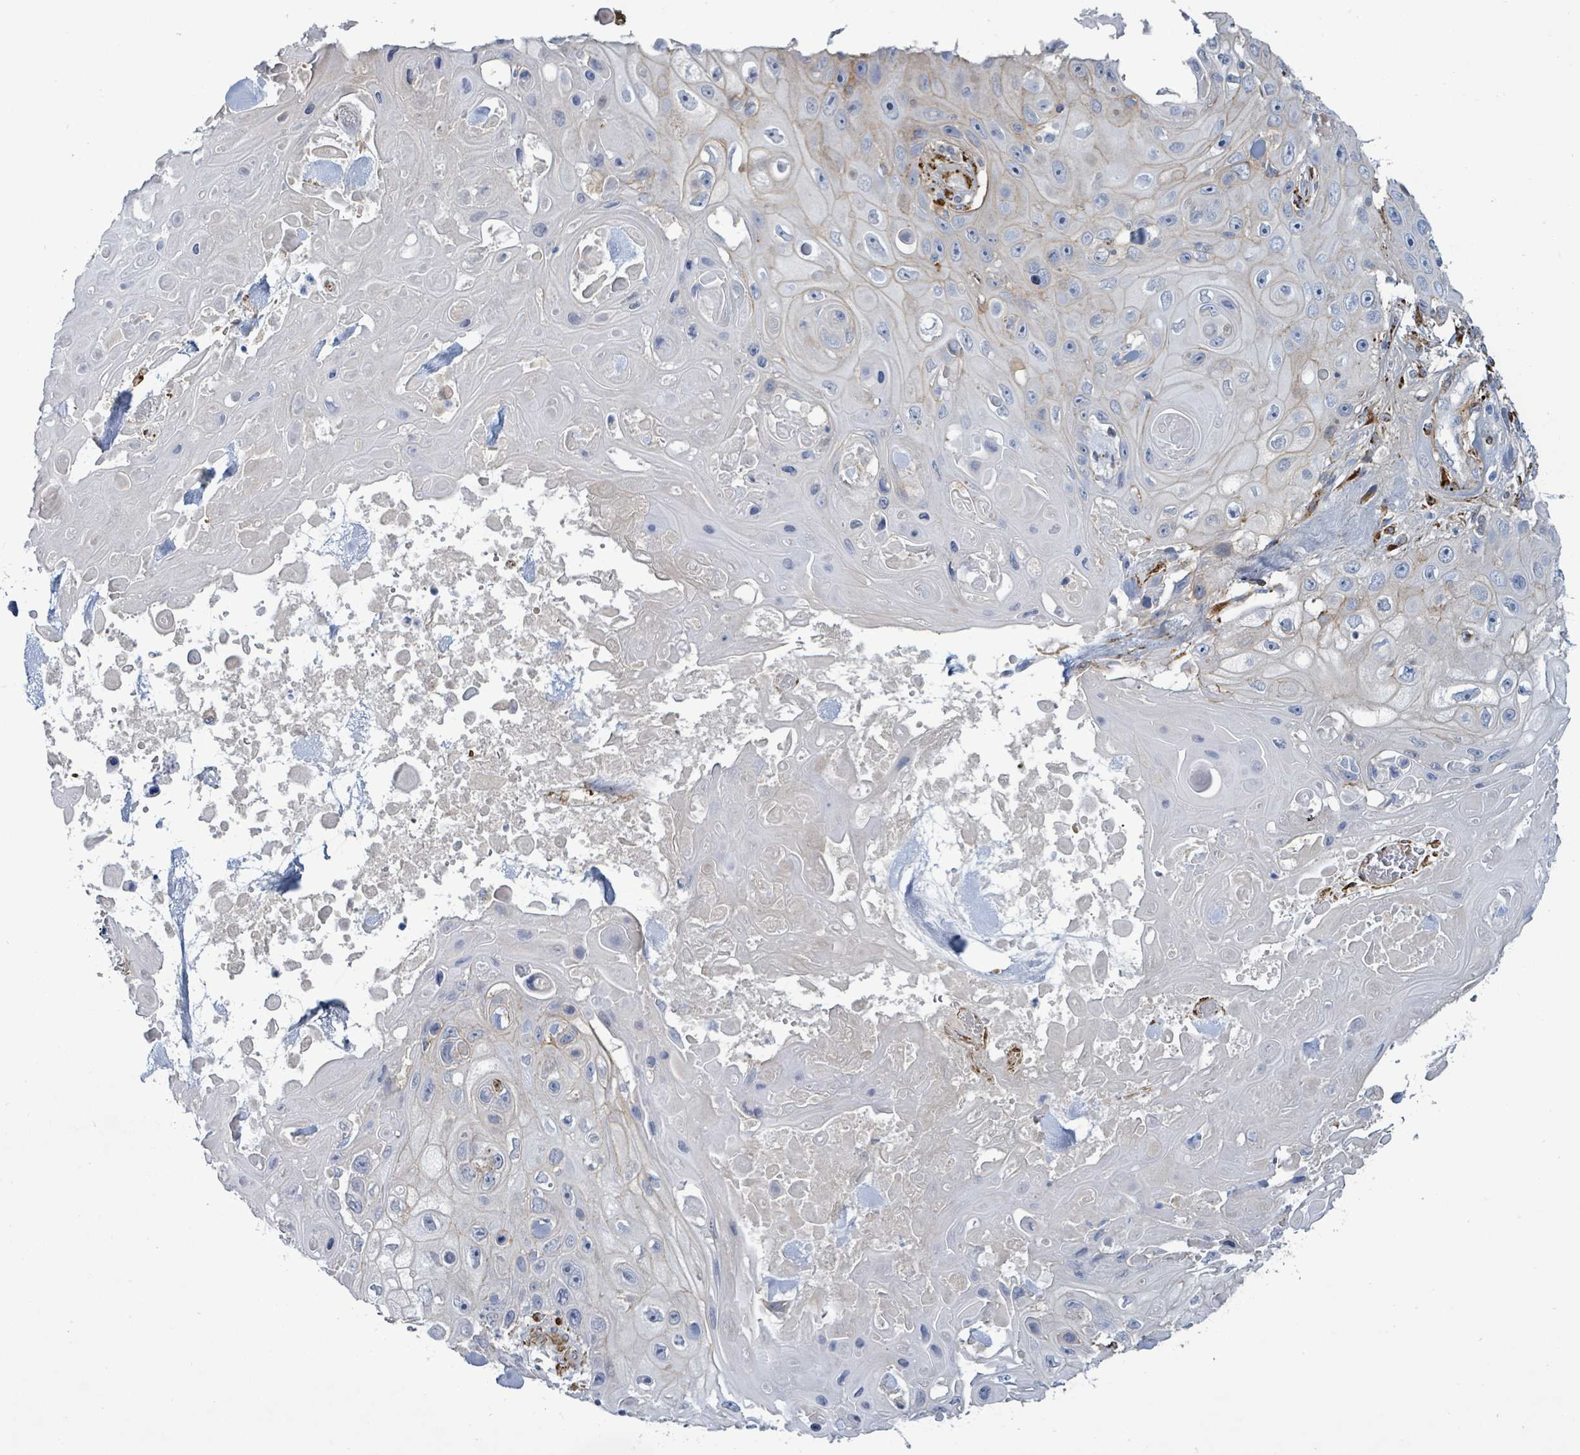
{"staining": {"intensity": "negative", "quantity": "none", "location": "none"}, "tissue": "skin cancer", "cell_type": "Tumor cells", "image_type": "cancer", "snomed": [{"axis": "morphology", "description": "Squamous cell carcinoma, NOS"}, {"axis": "topography", "description": "Skin"}], "caption": "Skin squamous cell carcinoma stained for a protein using IHC demonstrates no positivity tumor cells.", "gene": "DMRTC1B", "patient": {"sex": "male", "age": 82}}